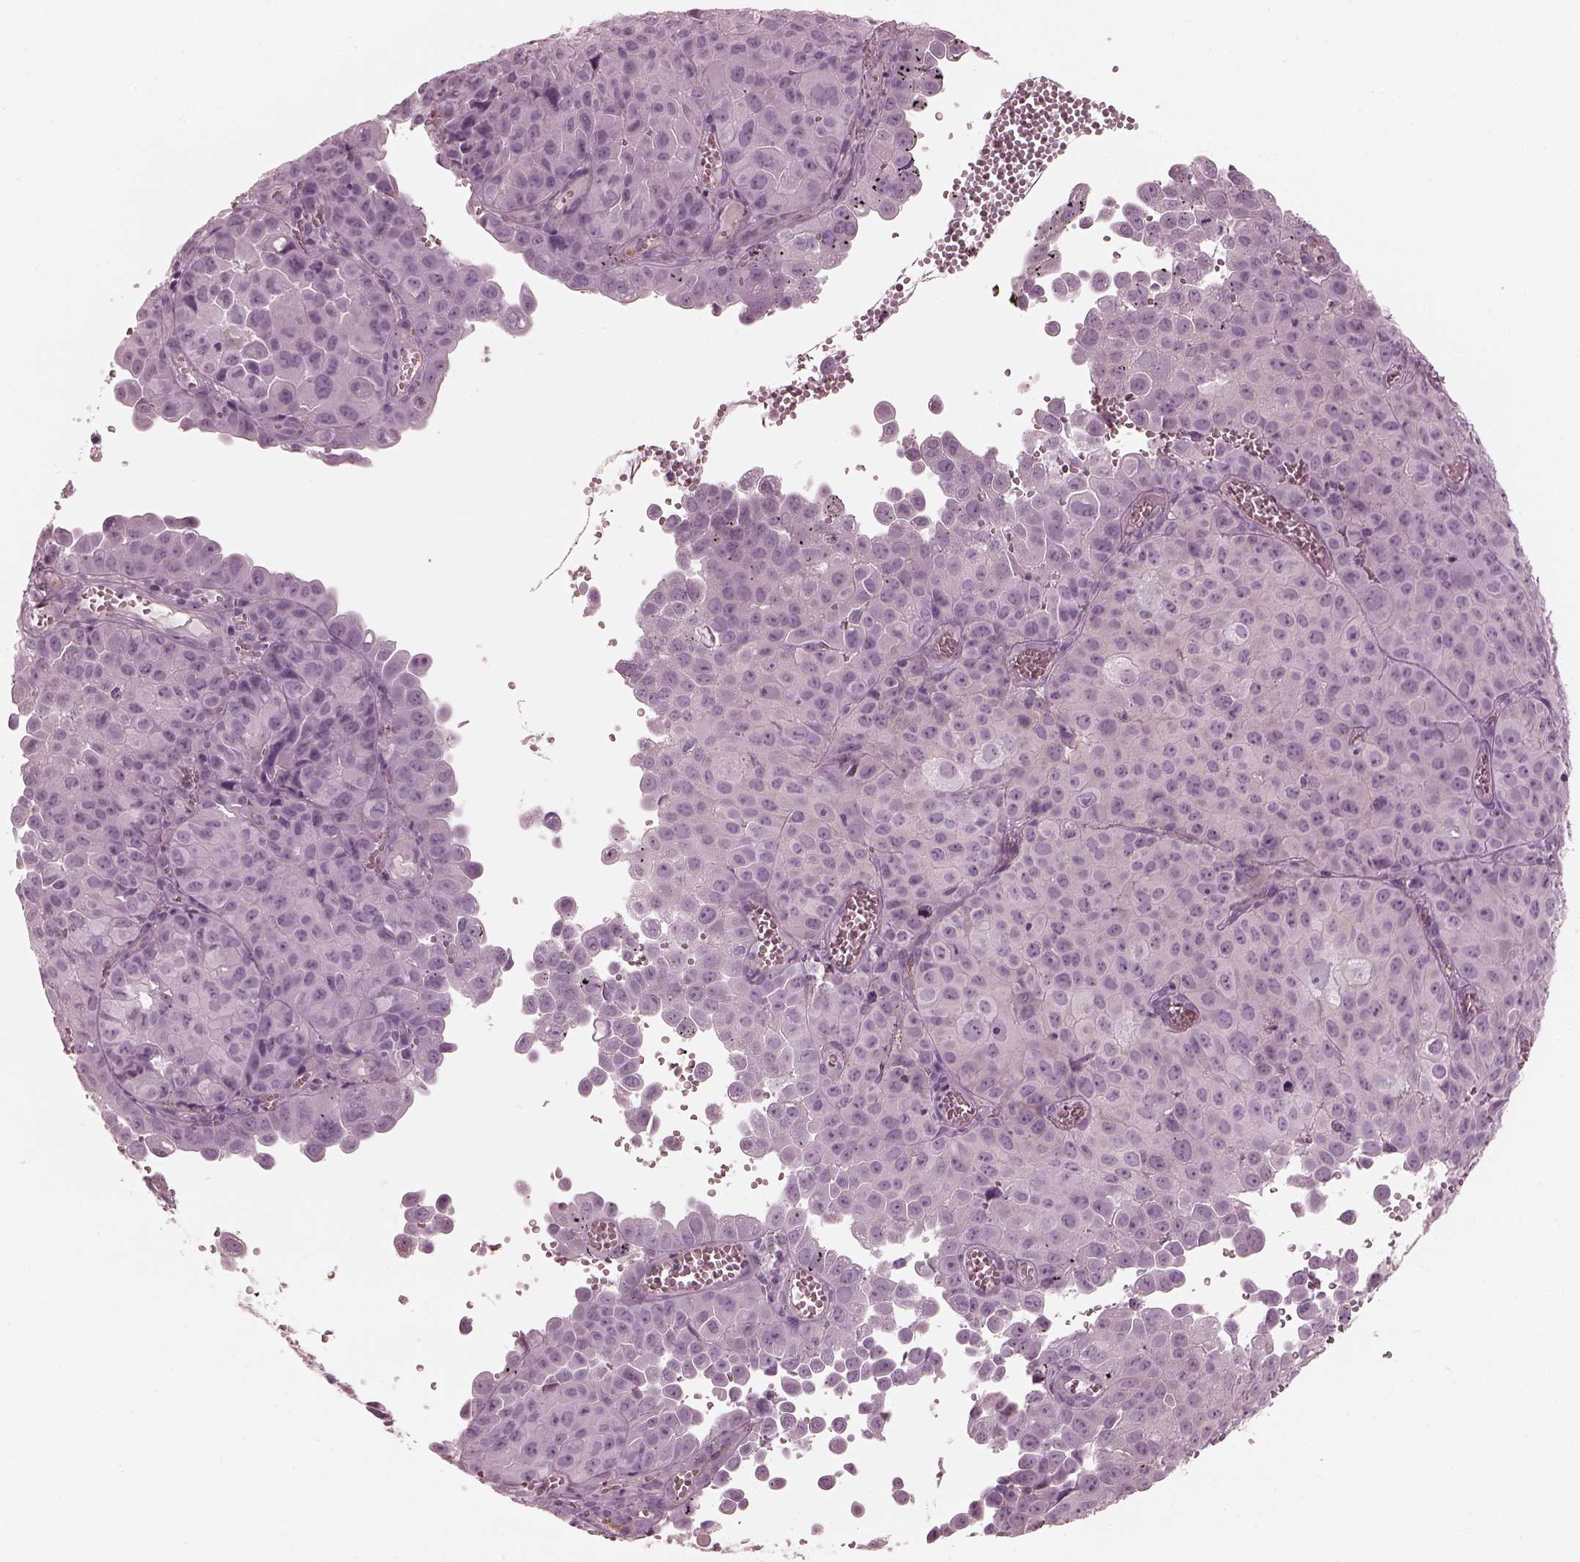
{"staining": {"intensity": "negative", "quantity": "none", "location": "none"}, "tissue": "cervical cancer", "cell_type": "Tumor cells", "image_type": "cancer", "snomed": [{"axis": "morphology", "description": "Squamous cell carcinoma, NOS"}, {"axis": "topography", "description": "Cervix"}], "caption": "Image shows no significant protein positivity in tumor cells of cervical cancer. (Stains: DAB immunohistochemistry with hematoxylin counter stain, Microscopy: brightfield microscopy at high magnification).", "gene": "EIF4E1B", "patient": {"sex": "female", "age": 55}}